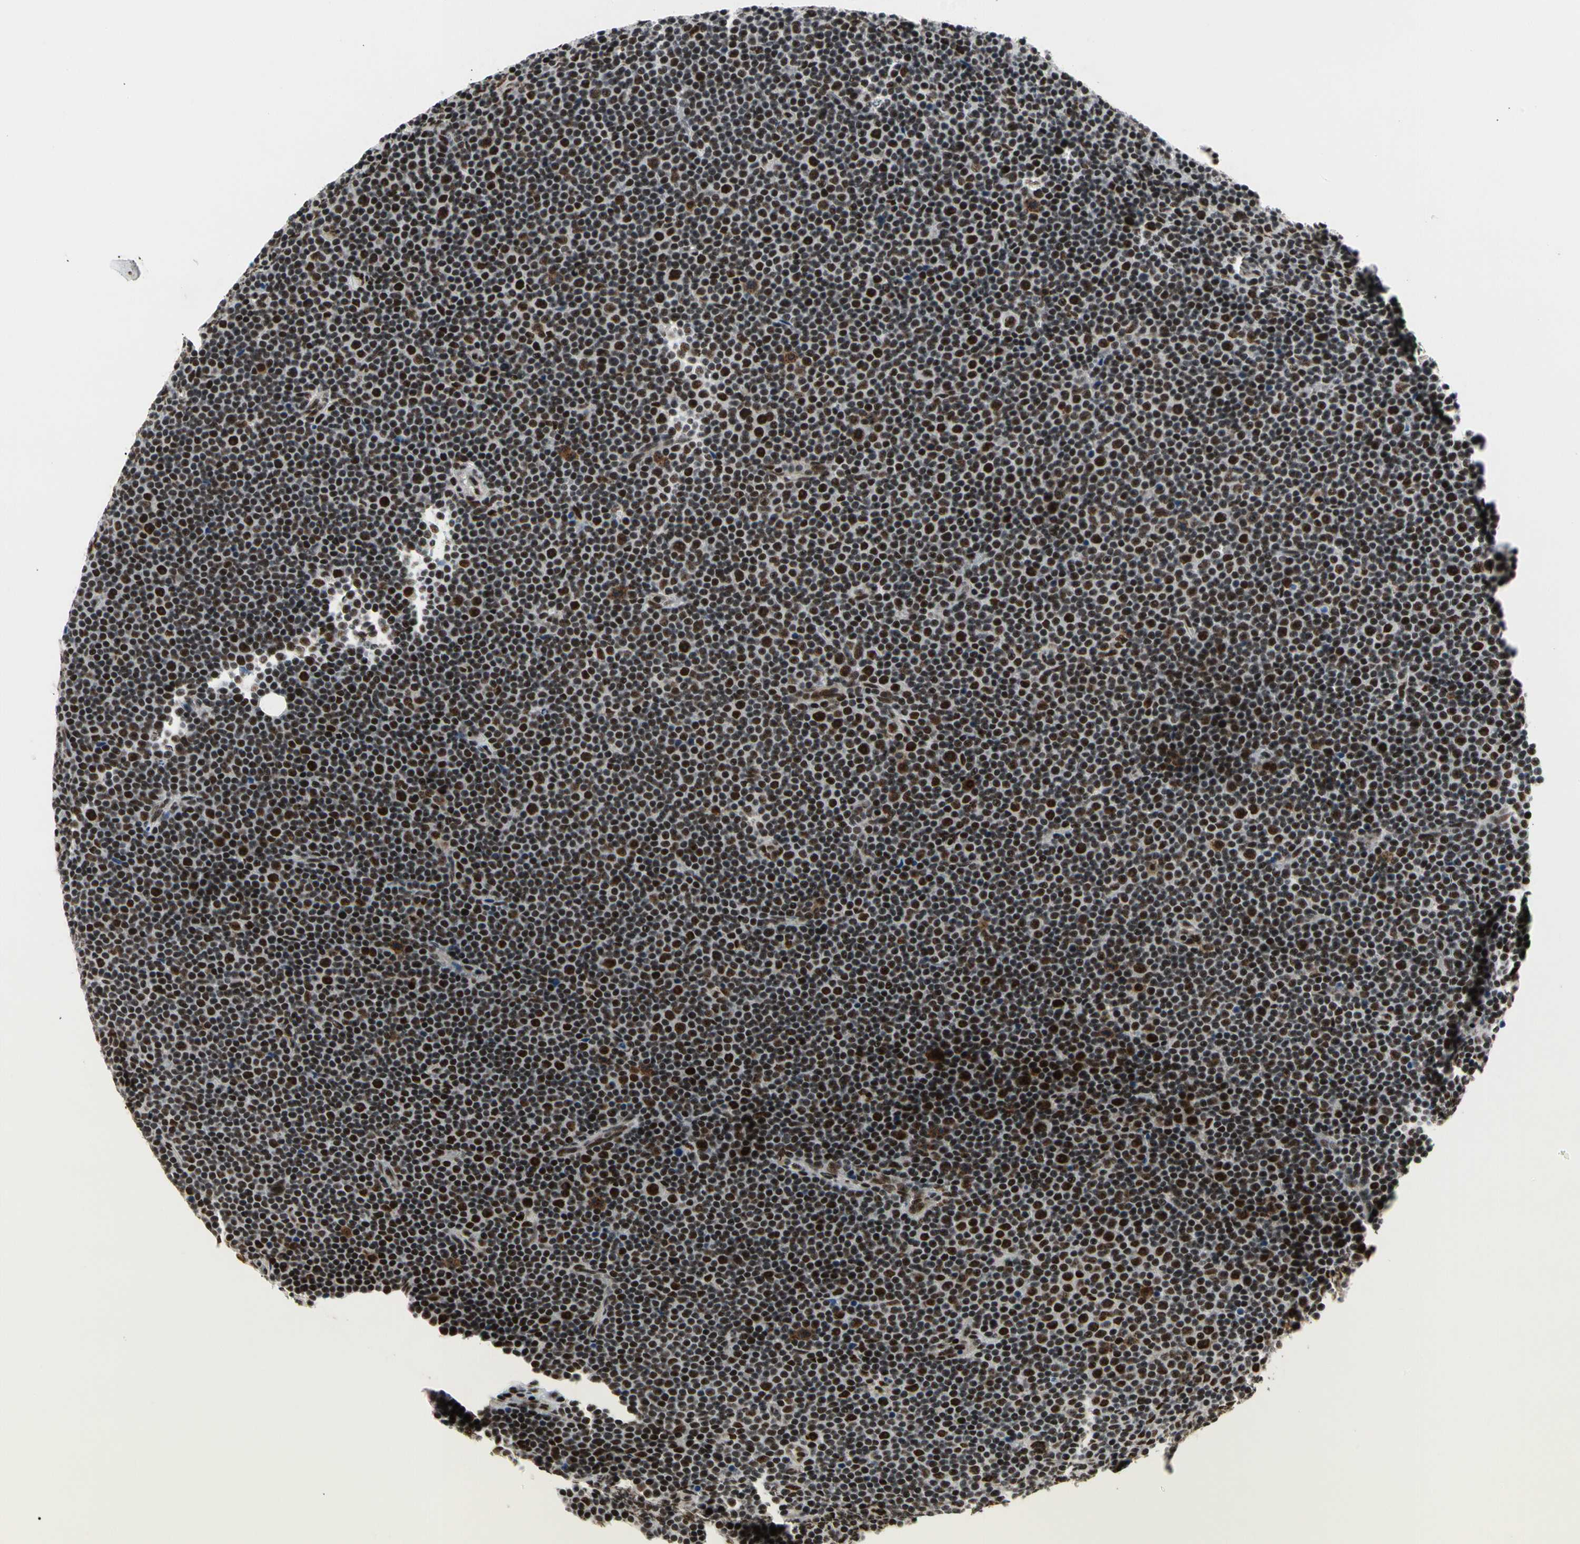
{"staining": {"intensity": "strong", "quantity": ">75%", "location": "nuclear"}, "tissue": "lymphoma", "cell_type": "Tumor cells", "image_type": "cancer", "snomed": [{"axis": "morphology", "description": "Malignant lymphoma, non-Hodgkin's type, Low grade"}, {"axis": "topography", "description": "Lymph node"}], "caption": "Brown immunohistochemical staining in human malignant lymphoma, non-Hodgkin's type (low-grade) displays strong nuclear positivity in approximately >75% of tumor cells.", "gene": "SRSF11", "patient": {"sex": "female", "age": 67}}